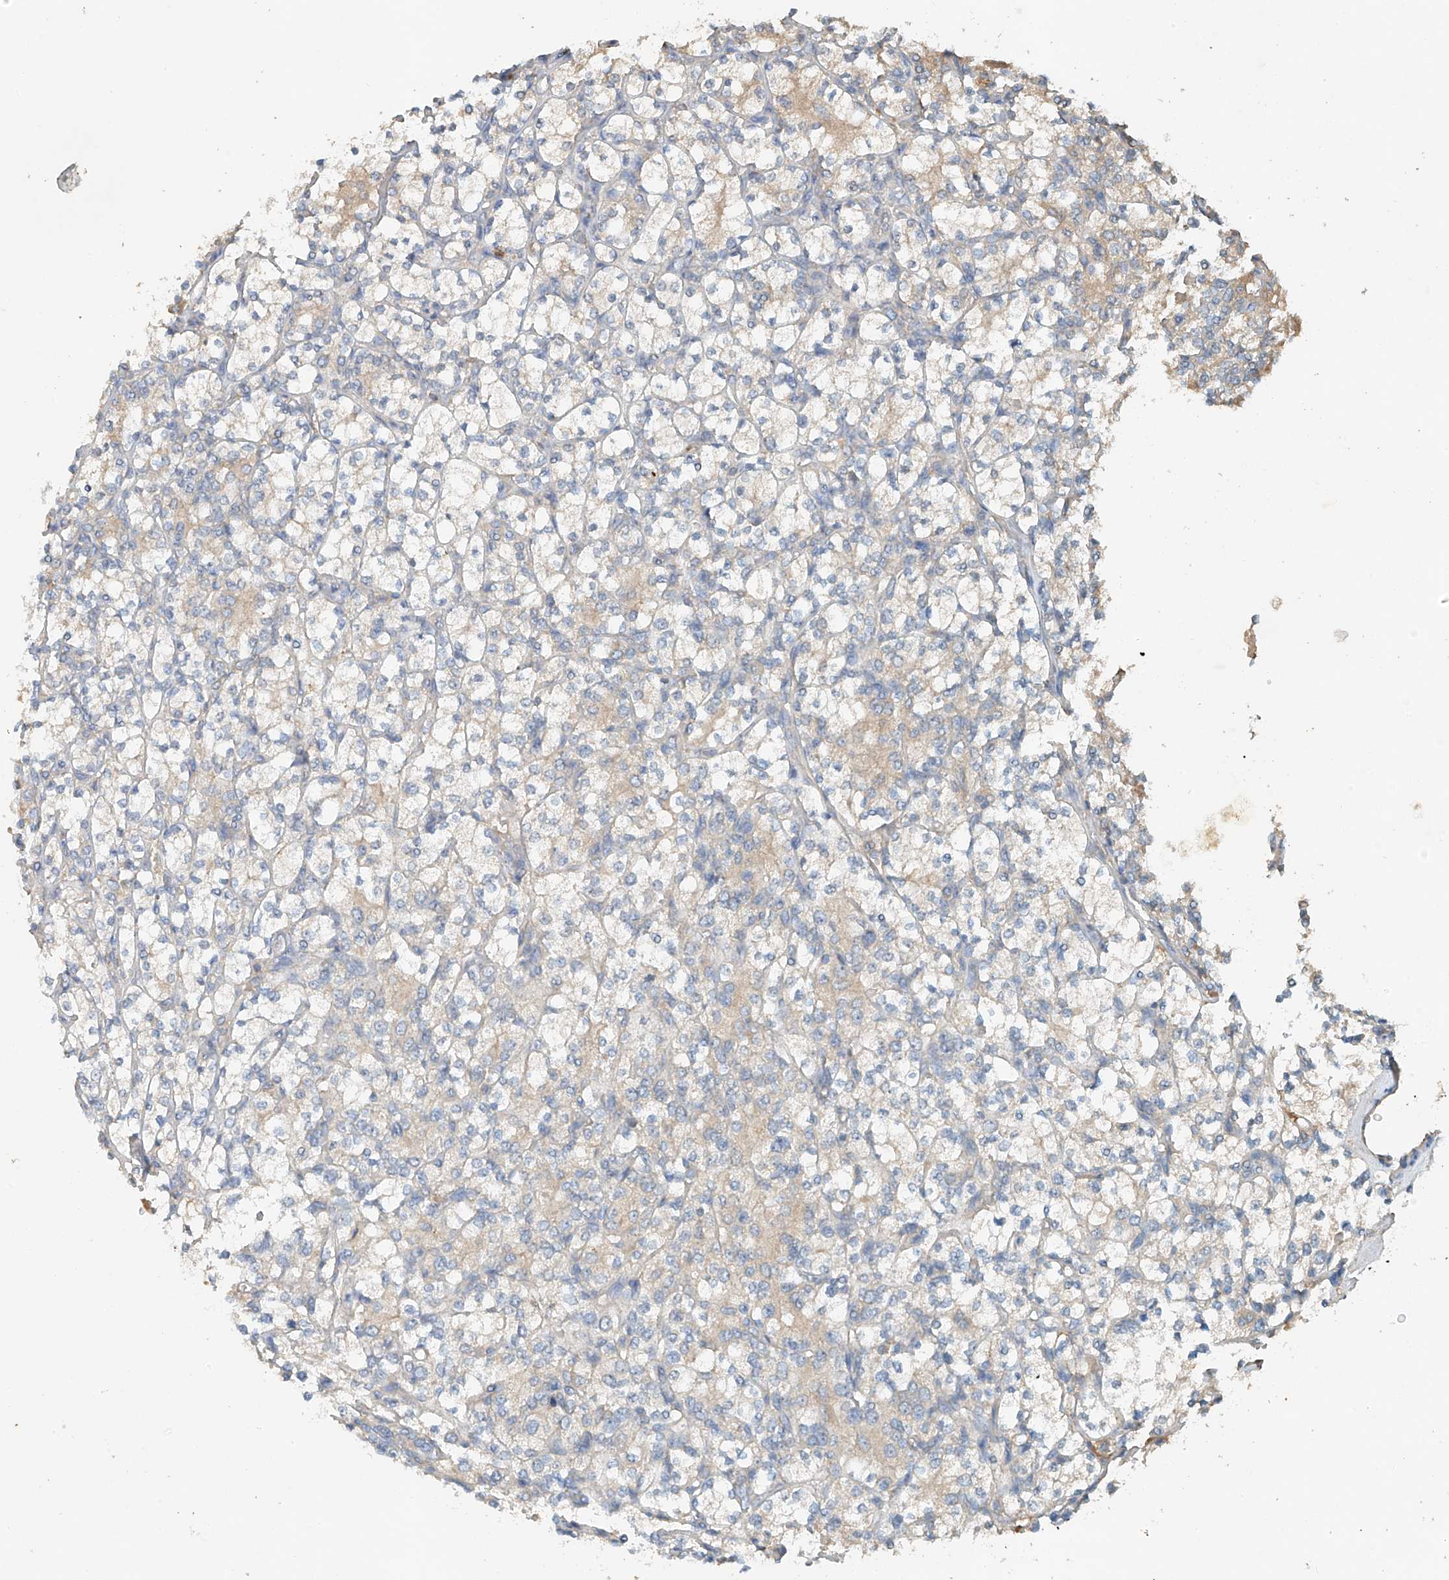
{"staining": {"intensity": "negative", "quantity": "none", "location": "none"}, "tissue": "renal cancer", "cell_type": "Tumor cells", "image_type": "cancer", "snomed": [{"axis": "morphology", "description": "Adenocarcinoma, NOS"}, {"axis": "topography", "description": "Kidney"}], "caption": "The image reveals no significant expression in tumor cells of renal cancer (adenocarcinoma).", "gene": "GNB1L", "patient": {"sex": "male", "age": 77}}